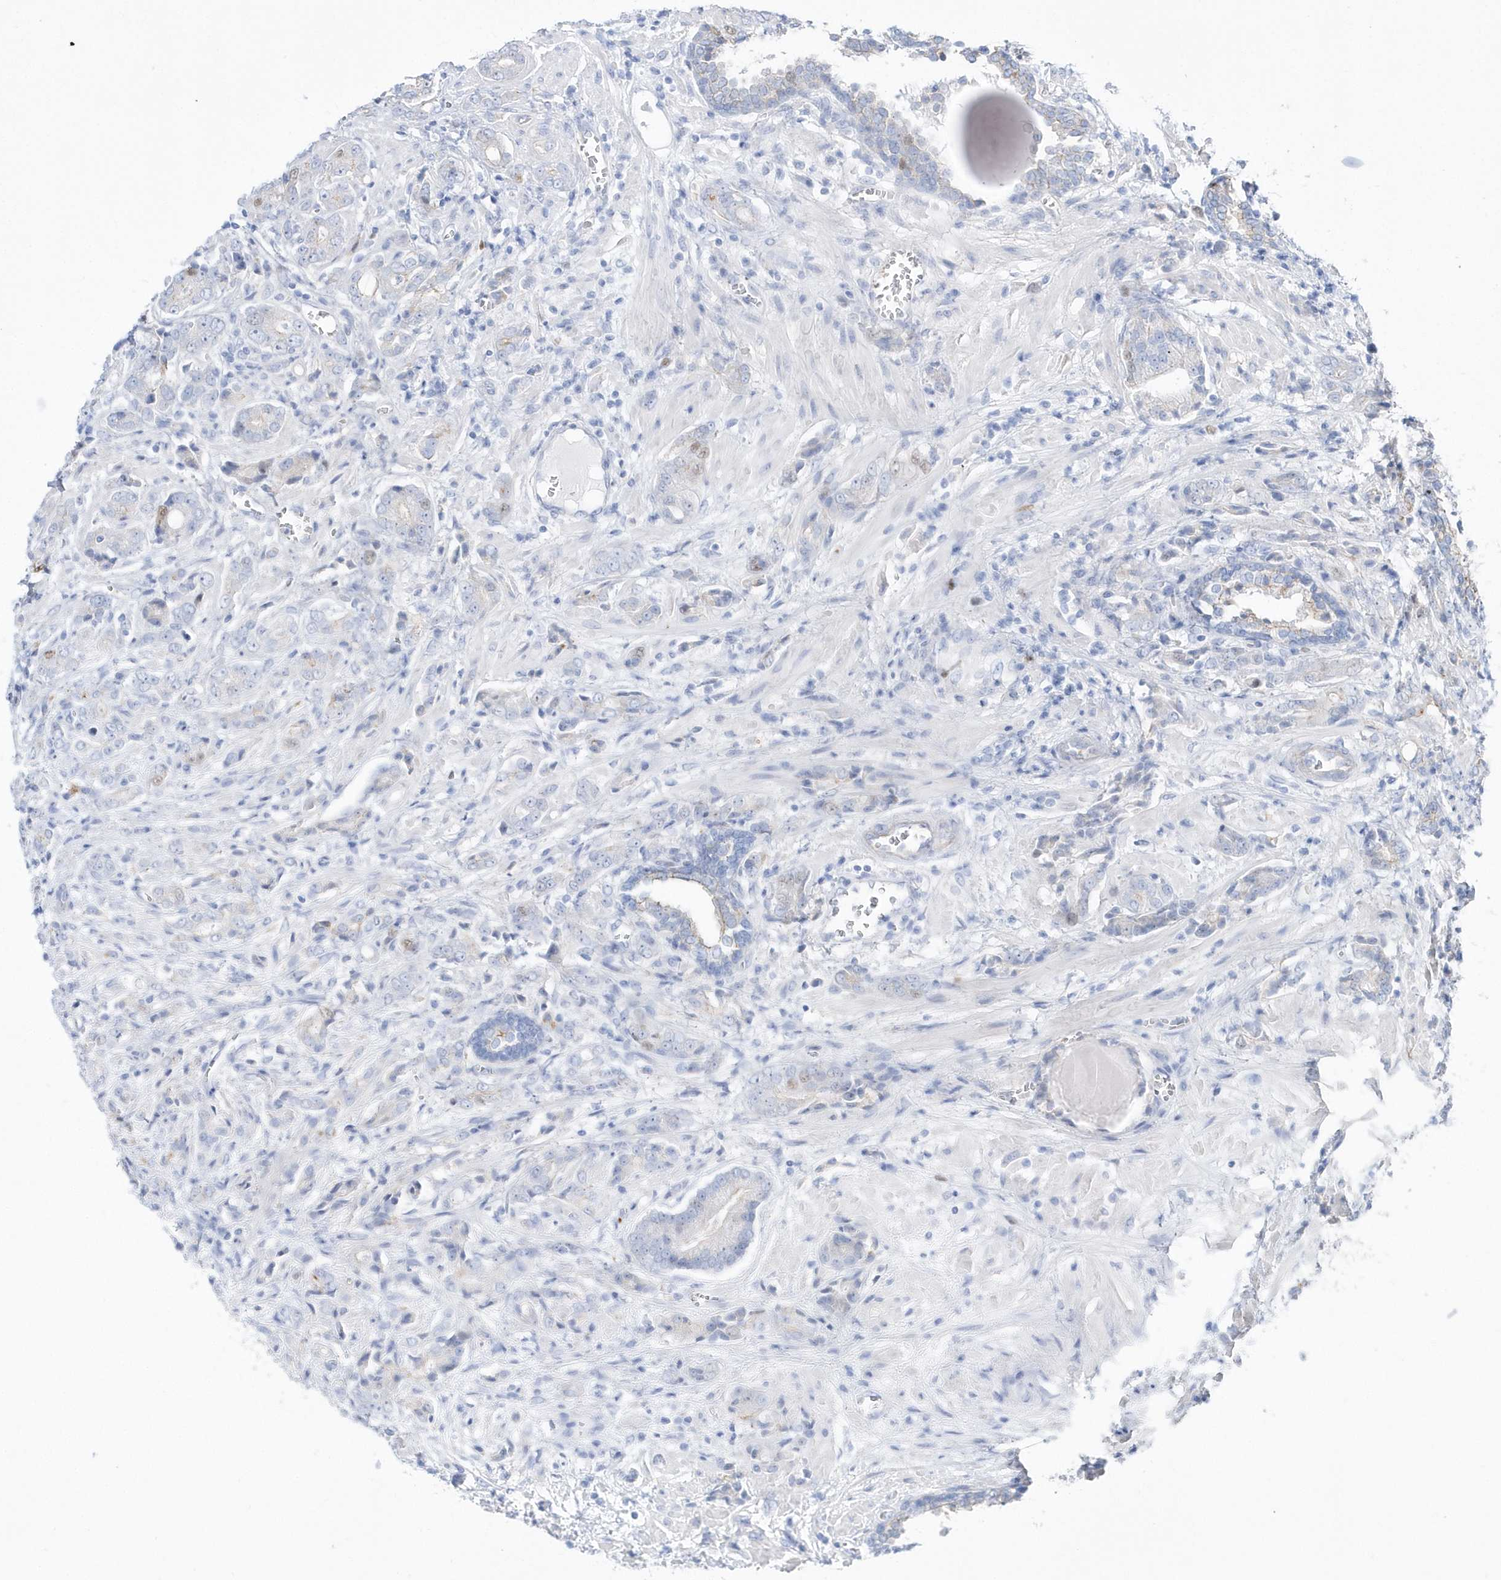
{"staining": {"intensity": "negative", "quantity": "none", "location": "none"}, "tissue": "prostate cancer", "cell_type": "Tumor cells", "image_type": "cancer", "snomed": [{"axis": "morphology", "description": "Adenocarcinoma, High grade"}, {"axis": "topography", "description": "Prostate"}], "caption": "Immunohistochemistry (IHC) micrograph of neoplastic tissue: high-grade adenocarcinoma (prostate) stained with DAB (3,3'-diaminobenzidine) reveals no significant protein staining in tumor cells.", "gene": "TMCO6", "patient": {"sex": "male", "age": 57}}